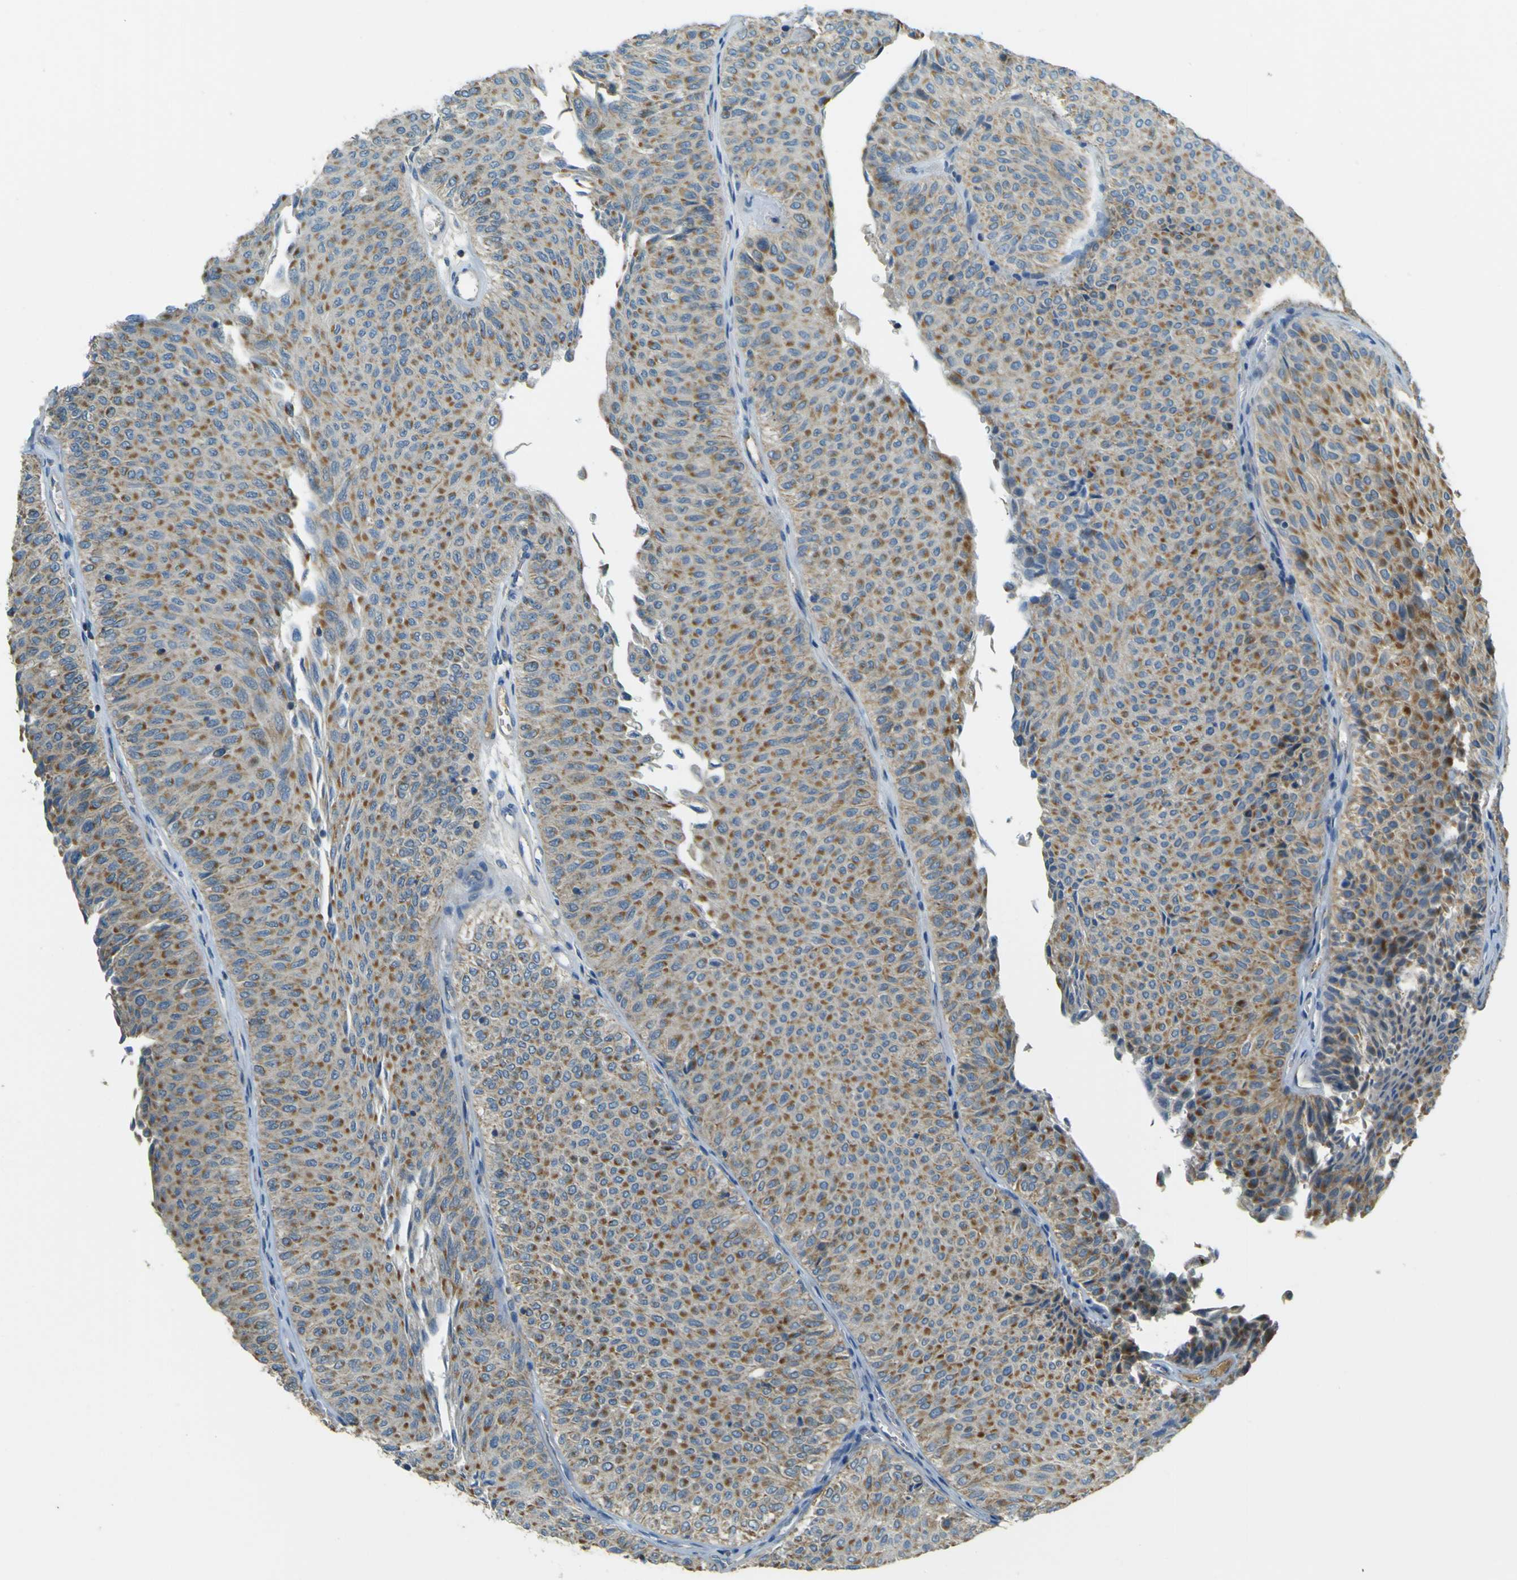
{"staining": {"intensity": "moderate", "quantity": ">75%", "location": "cytoplasmic/membranous"}, "tissue": "urothelial cancer", "cell_type": "Tumor cells", "image_type": "cancer", "snomed": [{"axis": "morphology", "description": "Urothelial carcinoma, Low grade"}, {"axis": "topography", "description": "Urinary bladder"}], "caption": "A micrograph showing moderate cytoplasmic/membranous expression in about >75% of tumor cells in low-grade urothelial carcinoma, as visualized by brown immunohistochemical staining.", "gene": "FKTN", "patient": {"sex": "male", "age": 78}}